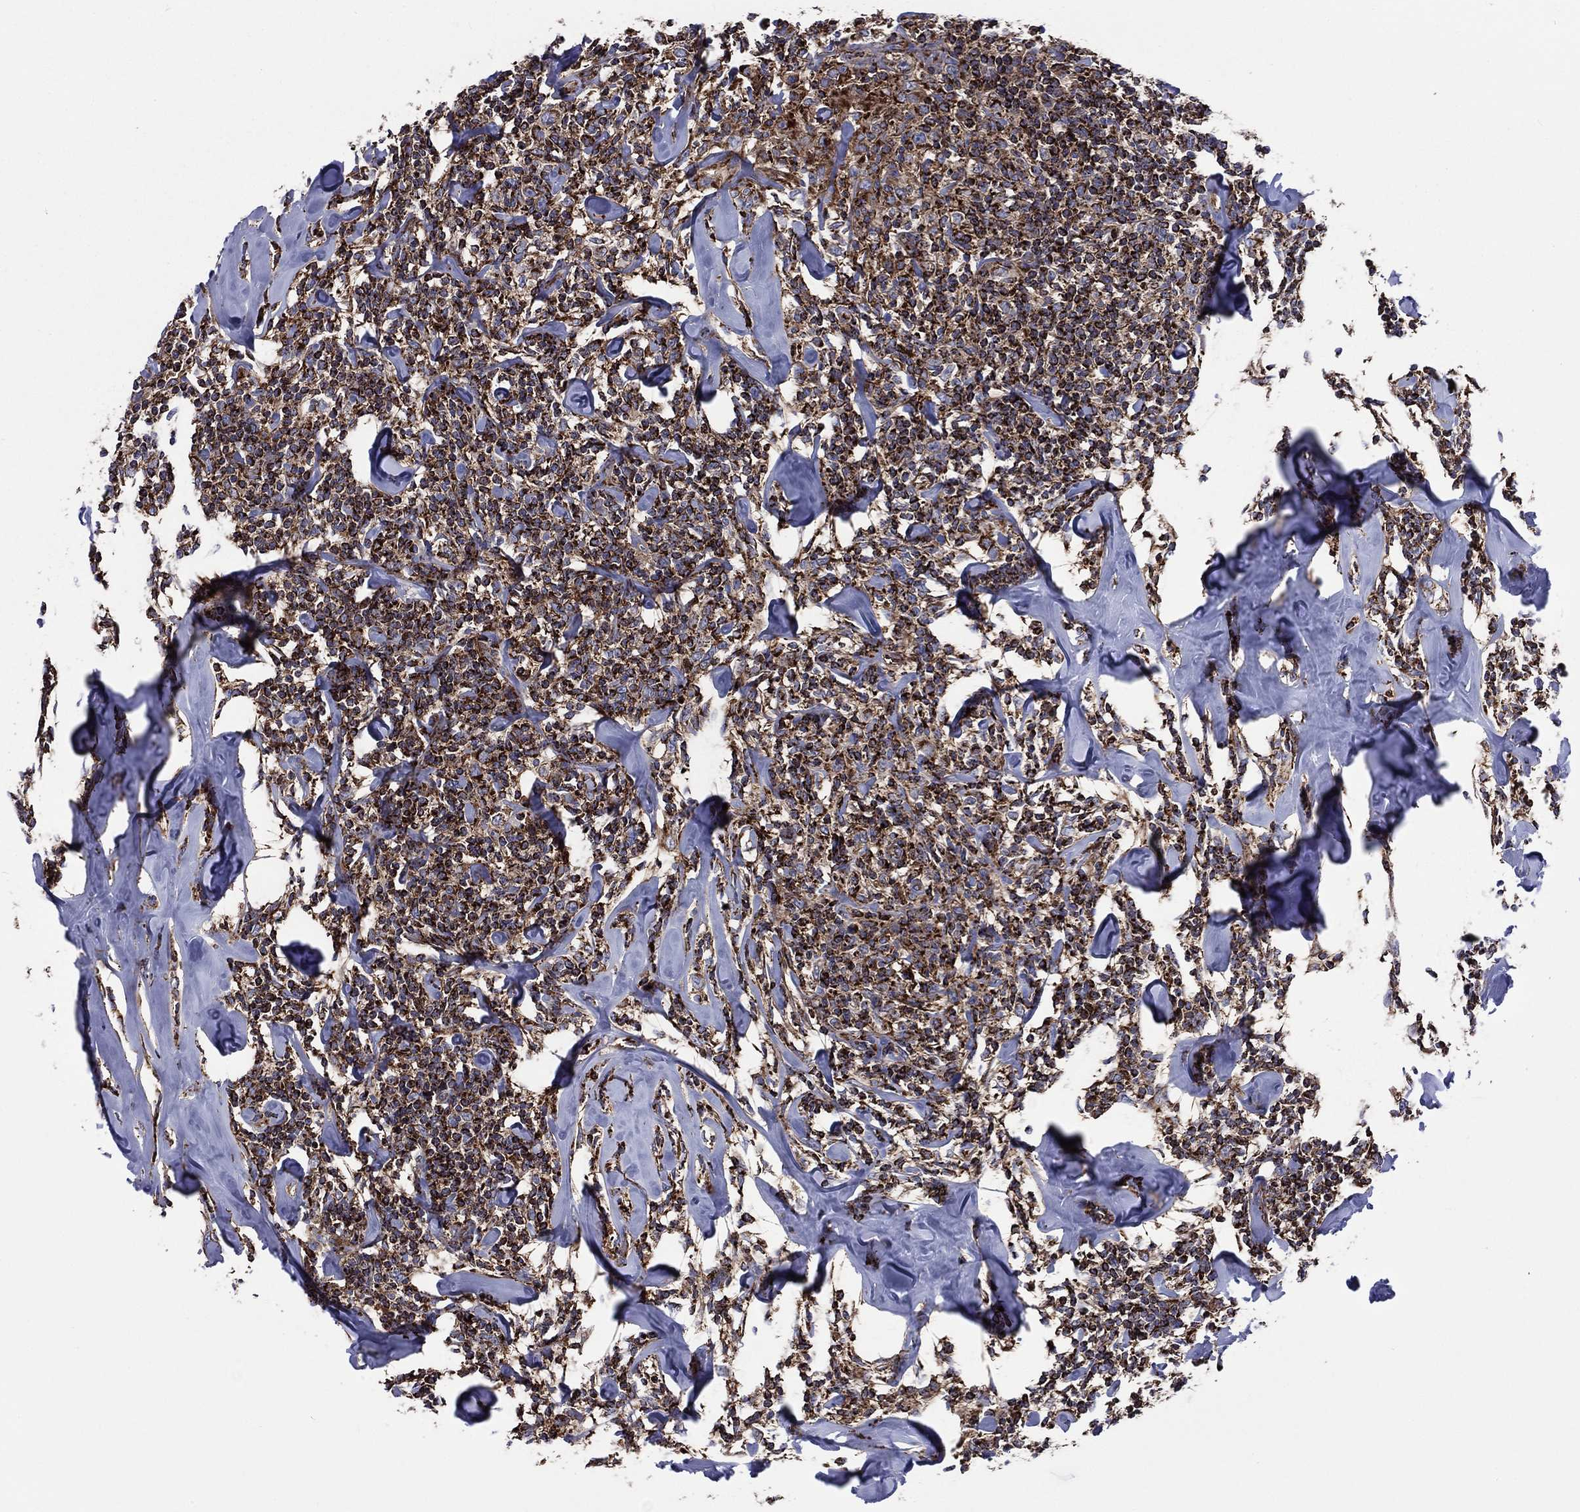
{"staining": {"intensity": "strong", "quantity": ">75%", "location": "cytoplasmic/membranous"}, "tissue": "lymphoma", "cell_type": "Tumor cells", "image_type": "cancer", "snomed": [{"axis": "morphology", "description": "Malignant lymphoma, non-Hodgkin's type, Low grade"}, {"axis": "topography", "description": "Lymph node"}], "caption": "Protein analysis of malignant lymphoma, non-Hodgkin's type (low-grade) tissue demonstrates strong cytoplasmic/membranous positivity in about >75% of tumor cells. The protein is stained brown, and the nuclei are stained in blue (DAB (3,3'-diaminobenzidine) IHC with brightfield microscopy, high magnification).", "gene": "ANKRD37", "patient": {"sex": "female", "age": 56}}